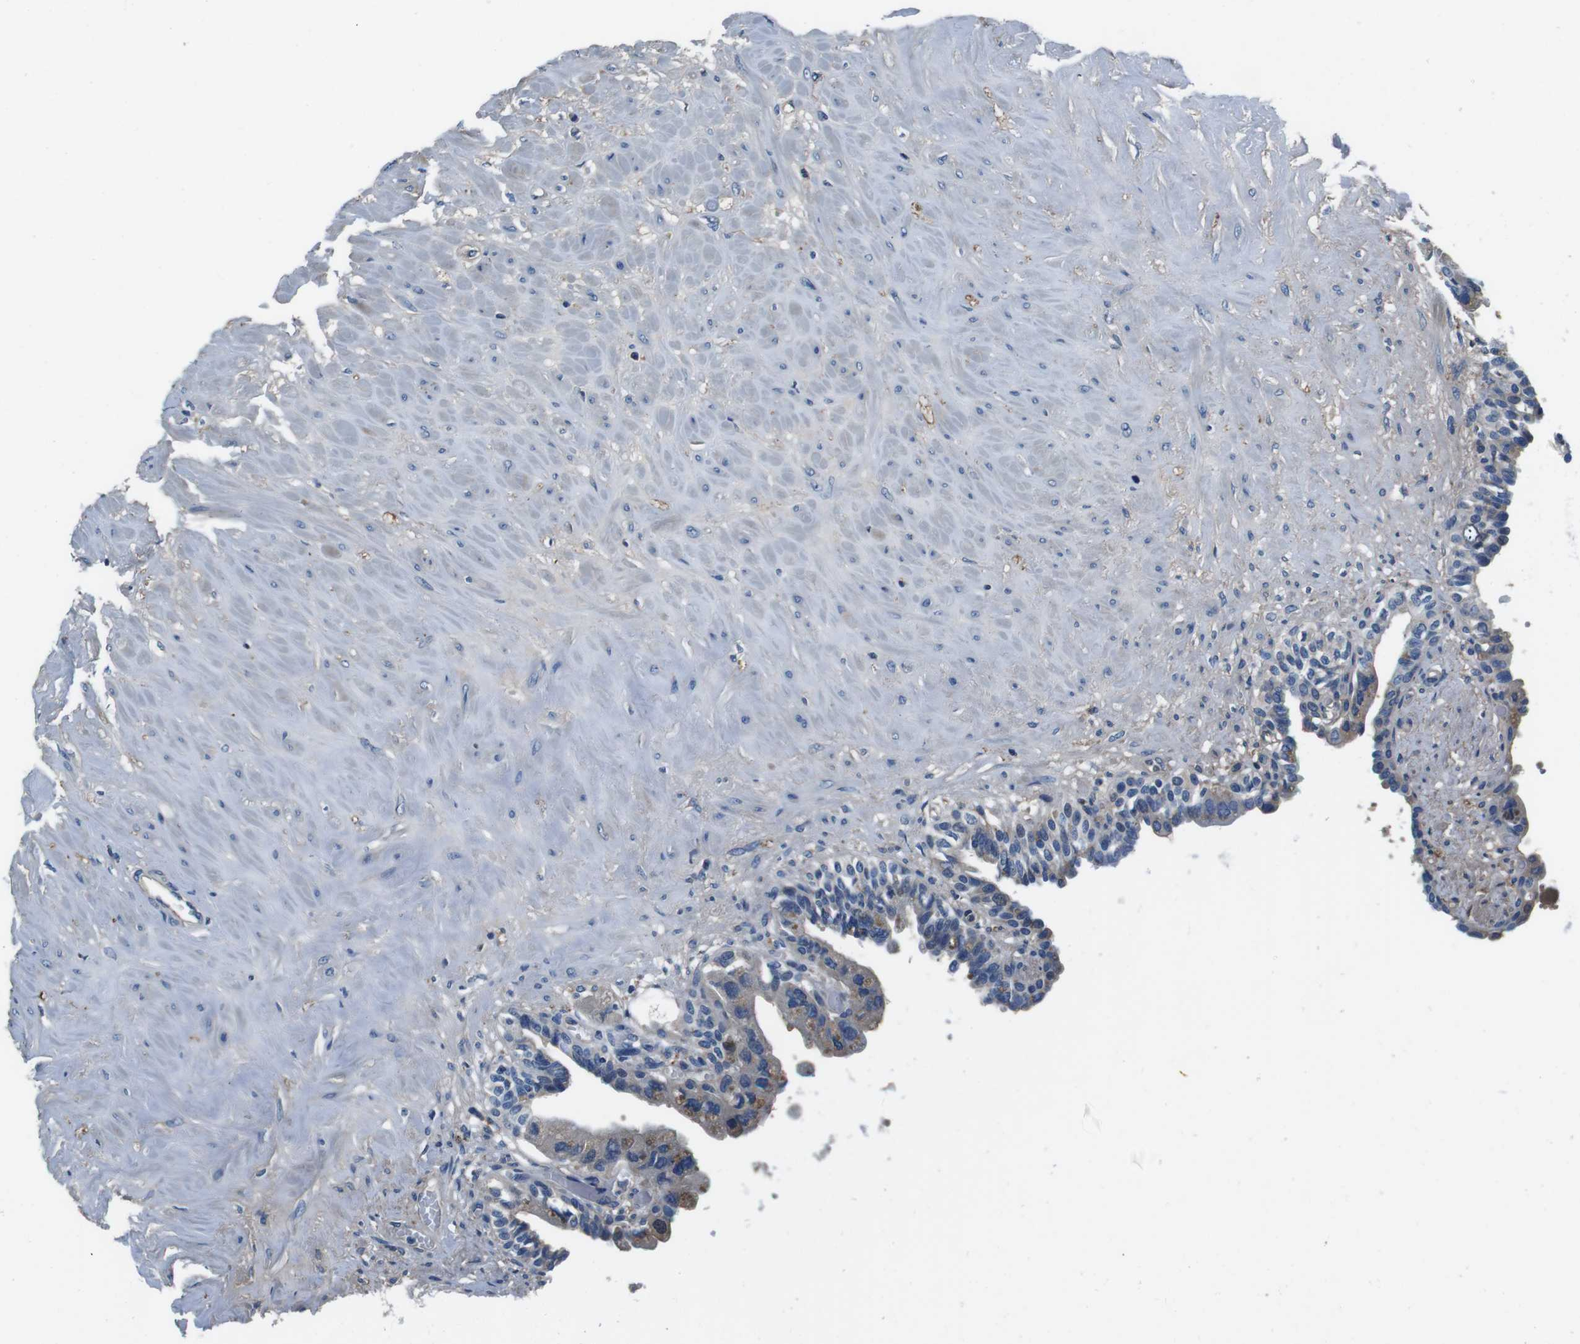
{"staining": {"intensity": "weak", "quantity": "<25%", "location": "cytoplasmic/membranous"}, "tissue": "seminal vesicle", "cell_type": "Glandular cells", "image_type": "normal", "snomed": [{"axis": "morphology", "description": "Normal tissue, NOS"}, {"axis": "topography", "description": "Seminal veicle"}], "caption": "DAB immunohistochemical staining of benign seminal vesicle displays no significant staining in glandular cells.", "gene": "CASQ1", "patient": {"sex": "male", "age": 63}}